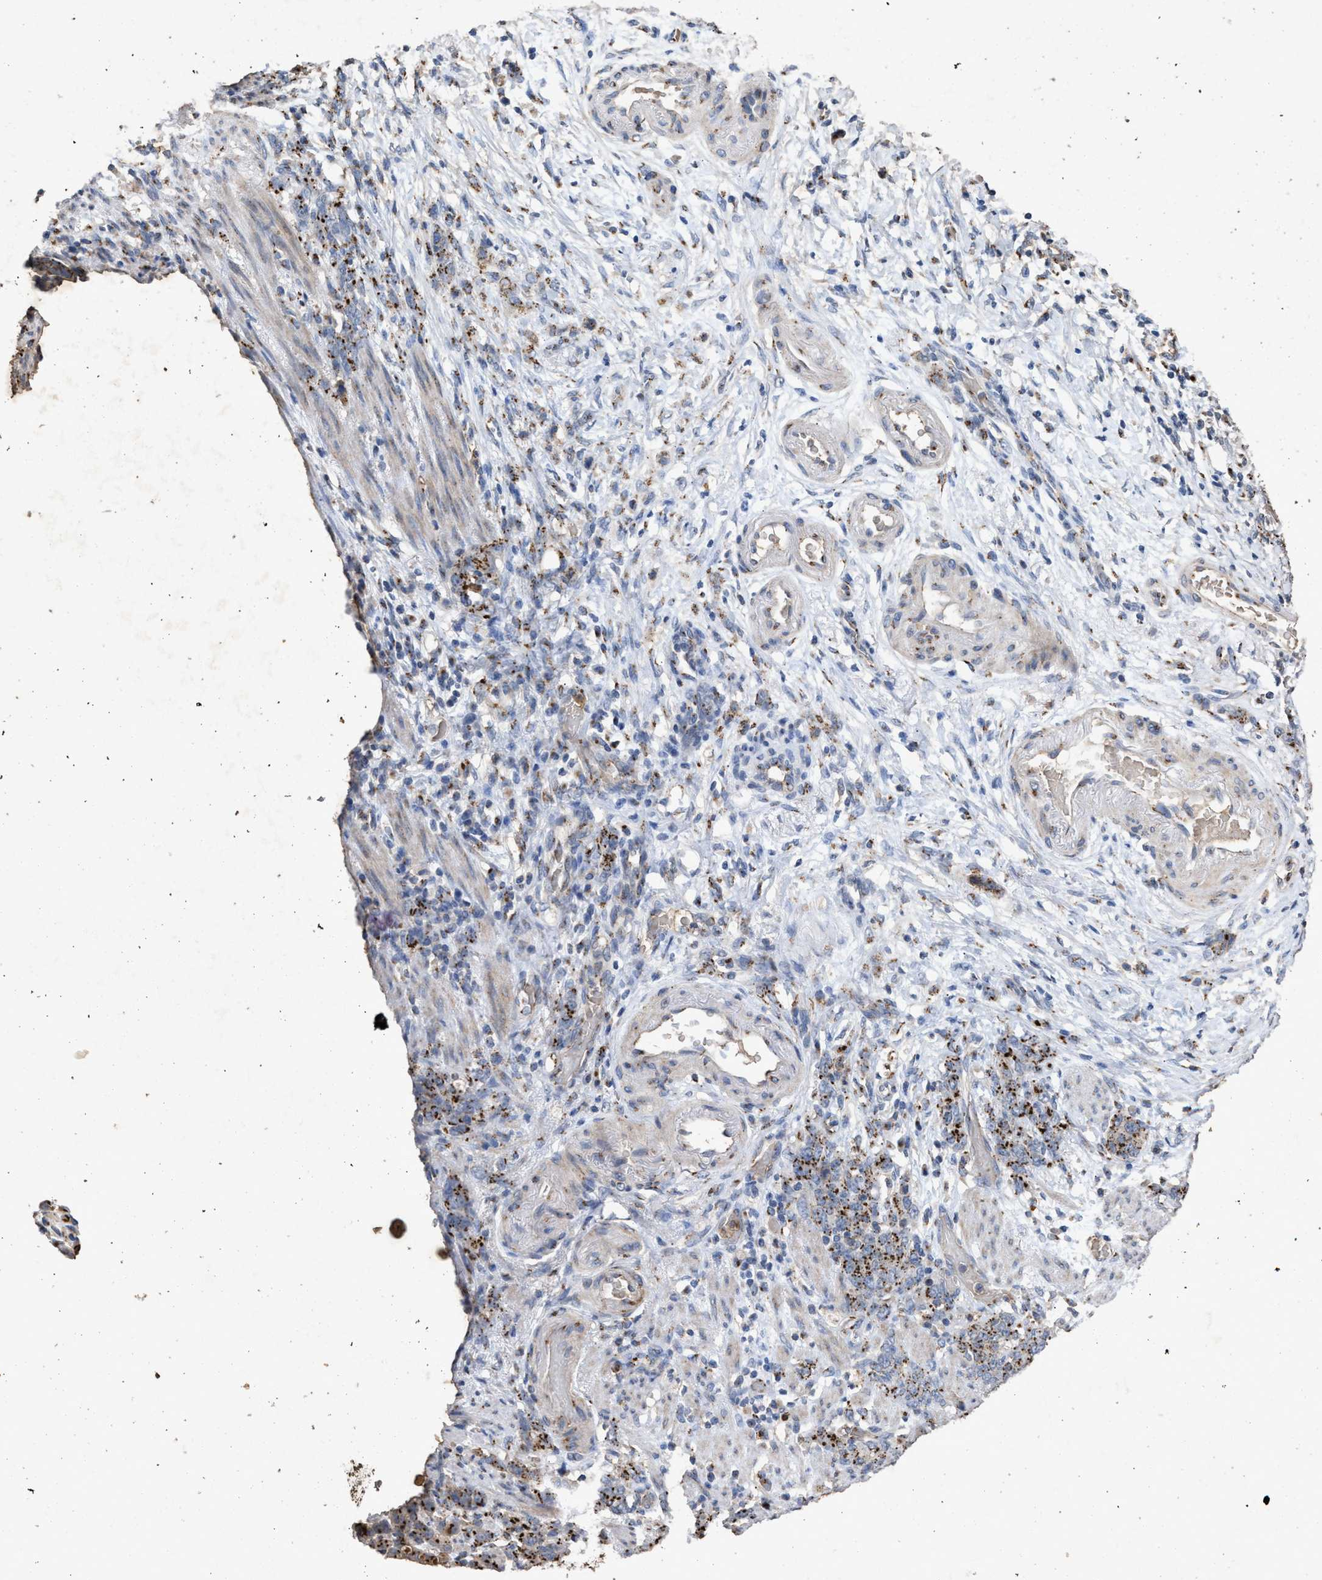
{"staining": {"intensity": "moderate", "quantity": ">75%", "location": "cytoplasmic/membranous"}, "tissue": "stomach cancer", "cell_type": "Tumor cells", "image_type": "cancer", "snomed": [{"axis": "morphology", "description": "Adenocarcinoma, NOS"}, {"axis": "topography", "description": "Stomach, lower"}], "caption": "Immunohistochemical staining of human stomach adenocarcinoma reveals moderate cytoplasmic/membranous protein expression in approximately >75% of tumor cells.", "gene": "MAN2A1", "patient": {"sex": "male", "age": 88}}